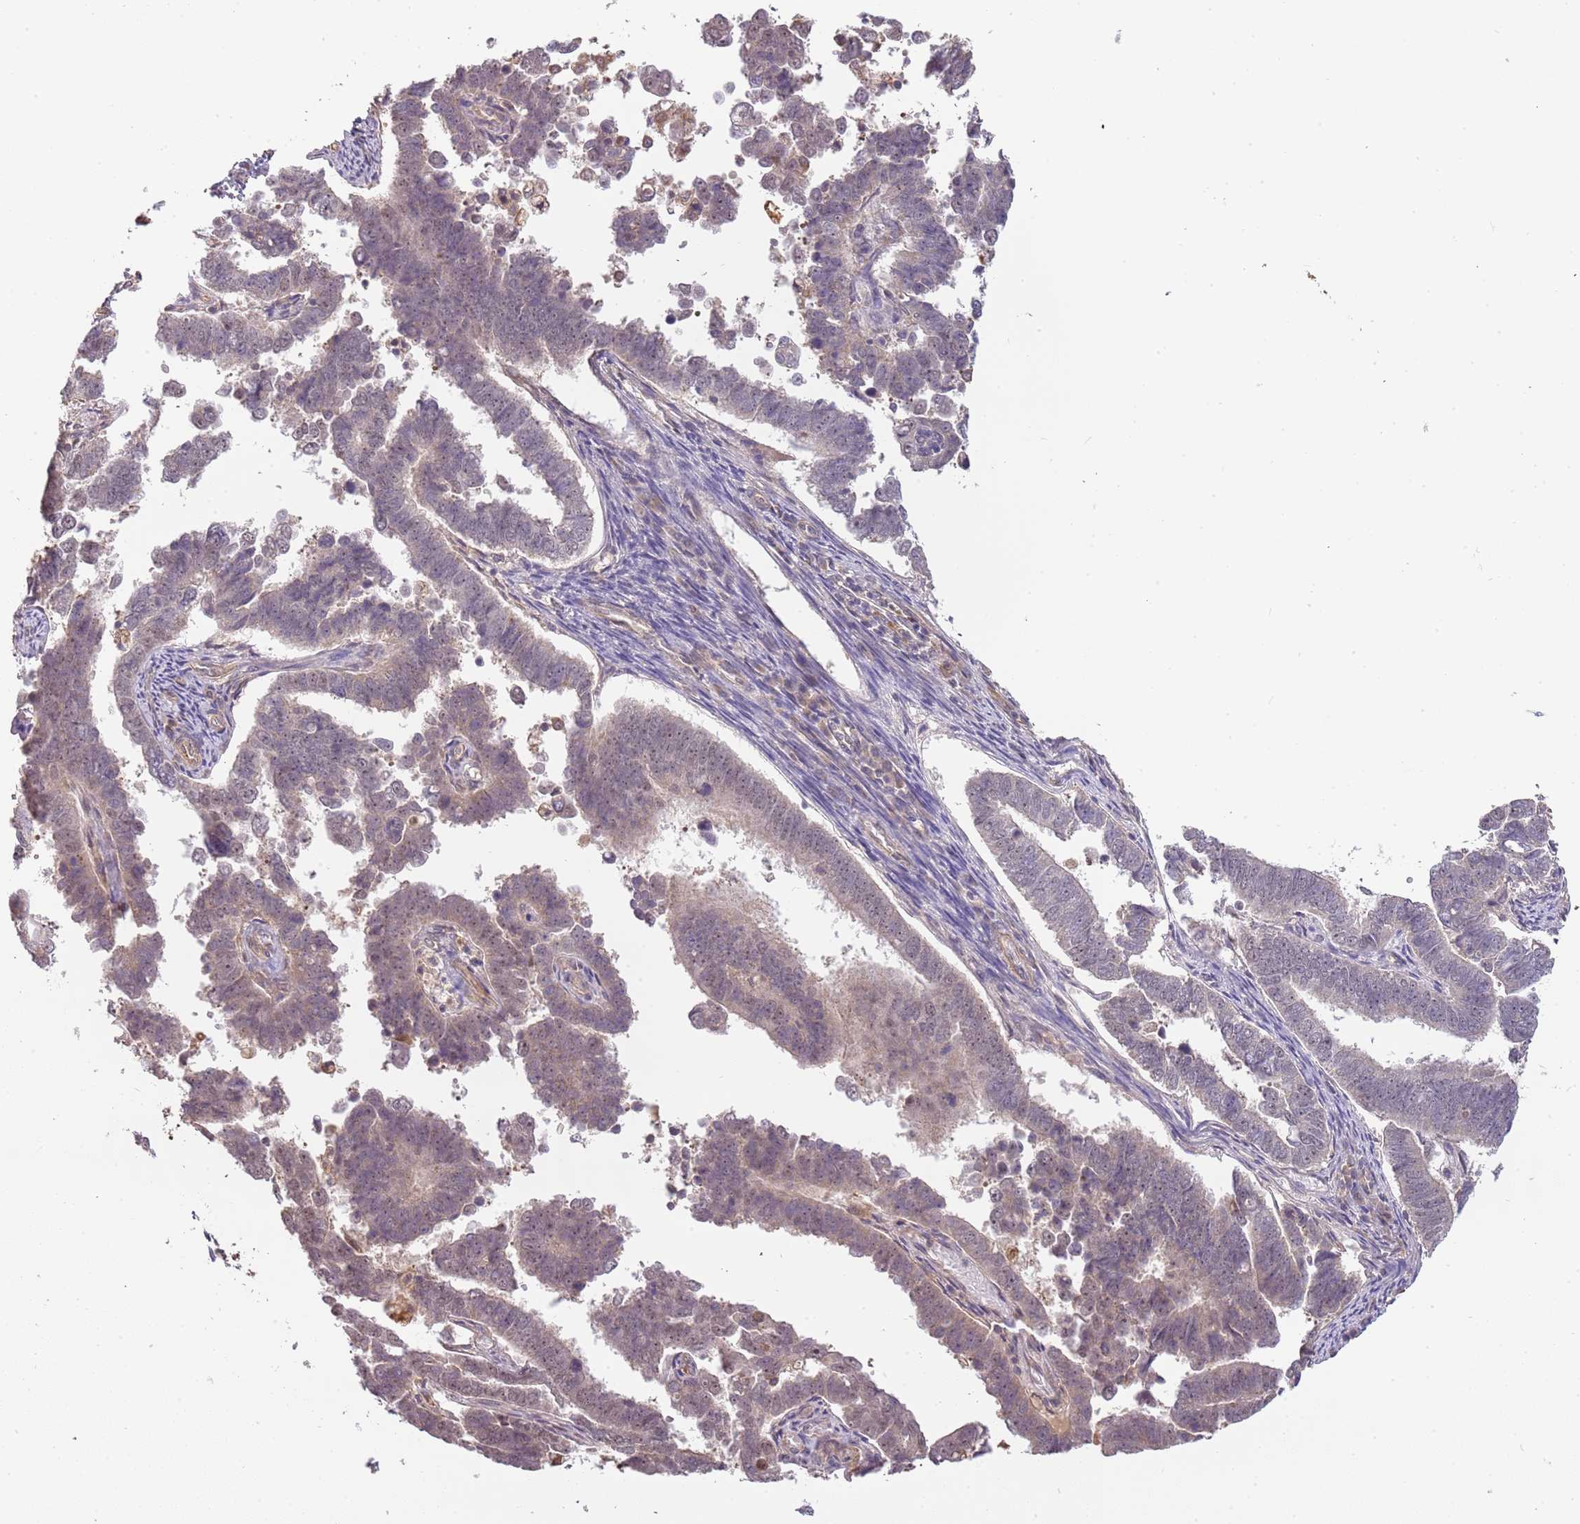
{"staining": {"intensity": "weak", "quantity": "25%-75%", "location": "nuclear"}, "tissue": "endometrial cancer", "cell_type": "Tumor cells", "image_type": "cancer", "snomed": [{"axis": "morphology", "description": "Adenocarcinoma, NOS"}, {"axis": "topography", "description": "Endometrium"}], "caption": "Protein expression analysis of human endometrial cancer (adenocarcinoma) reveals weak nuclear expression in approximately 25%-75% of tumor cells.", "gene": "SURF2", "patient": {"sex": "female", "age": 75}}